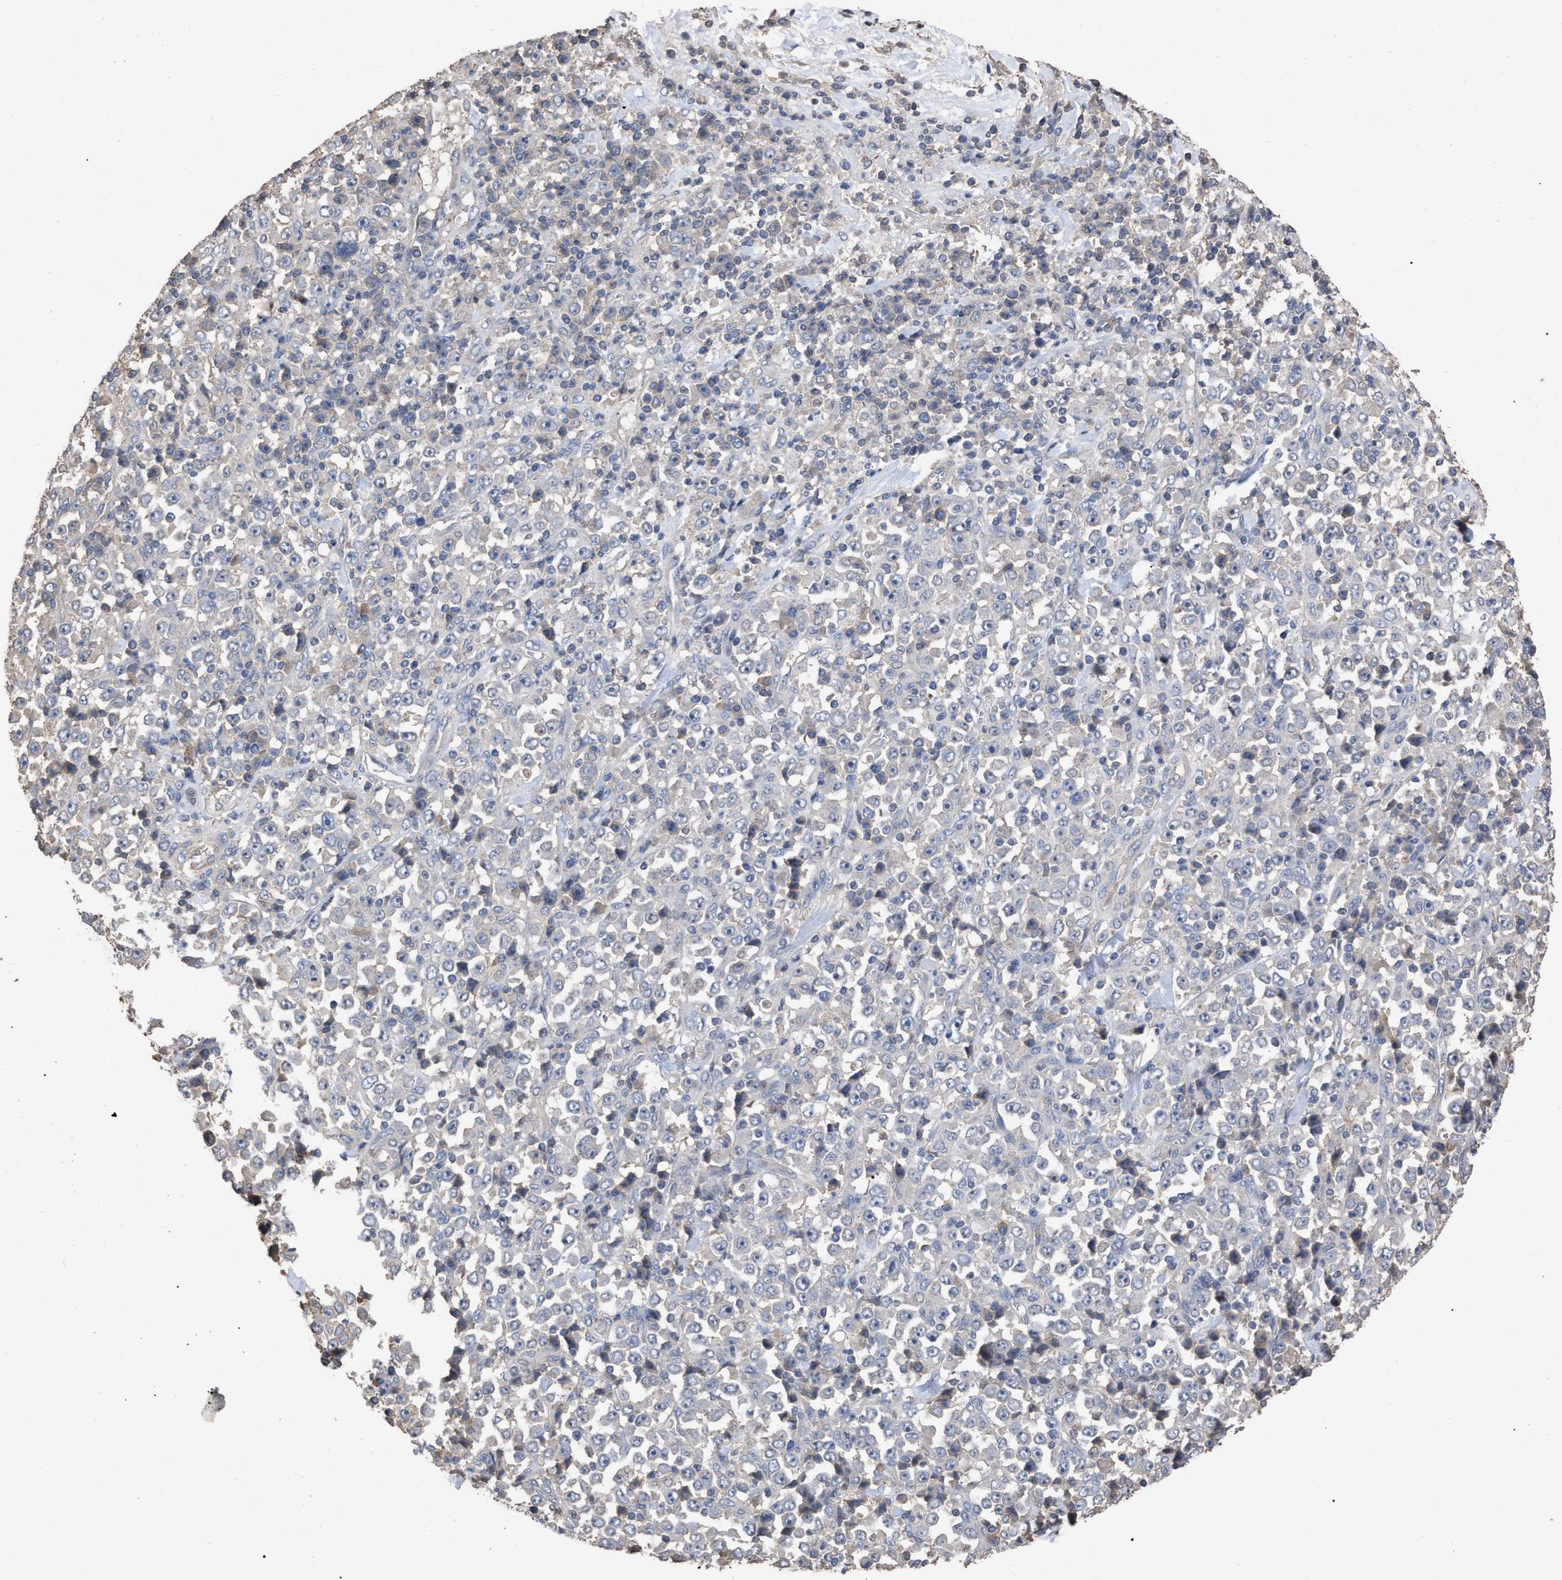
{"staining": {"intensity": "negative", "quantity": "none", "location": "none"}, "tissue": "stomach cancer", "cell_type": "Tumor cells", "image_type": "cancer", "snomed": [{"axis": "morphology", "description": "Normal tissue, NOS"}, {"axis": "morphology", "description": "Adenocarcinoma, NOS"}, {"axis": "topography", "description": "Stomach, upper"}, {"axis": "topography", "description": "Stomach"}], "caption": "The immunohistochemistry (IHC) histopathology image has no significant expression in tumor cells of stomach cancer tissue.", "gene": "BTN2A1", "patient": {"sex": "male", "age": 59}}